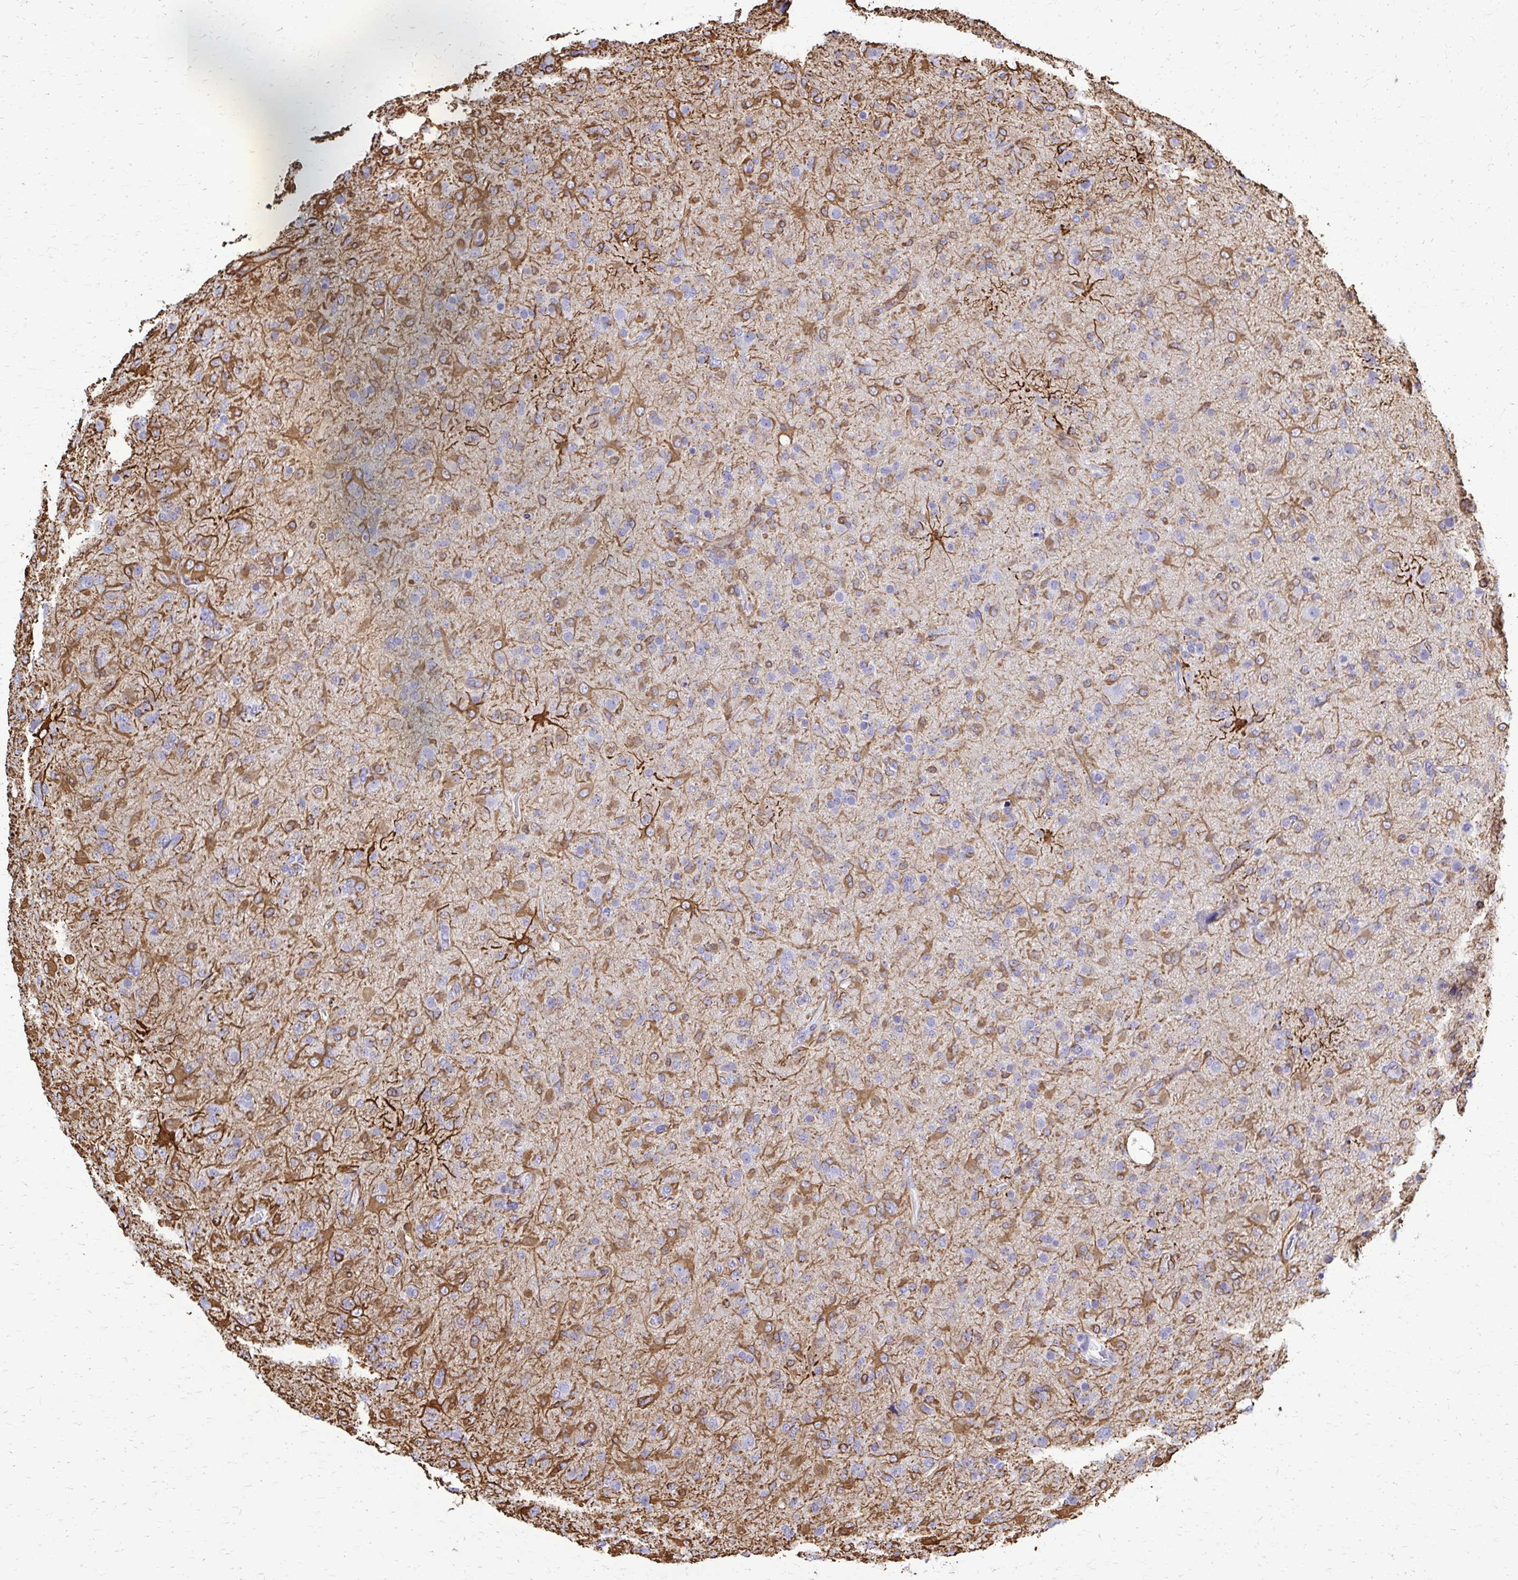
{"staining": {"intensity": "moderate", "quantity": "25%-75%", "location": "cytoplasmic/membranous"}, "tissue": "glioma", "cell_type": "Tumor cells", "image_type": "cancer", "snomed": [{"axis": "morphology", "description": "Glioma, malignant, Low grade"}, {"axis": "topography", "description": "Brain"}], "caption": "Protein expression by immunohistochemistry shows moderate cytoplasmic/membranous staining in approximately 25%-75% of tumor cells in glioma.", "gene": "GFAP", "patient": {"sex": "male", "age": 65}}